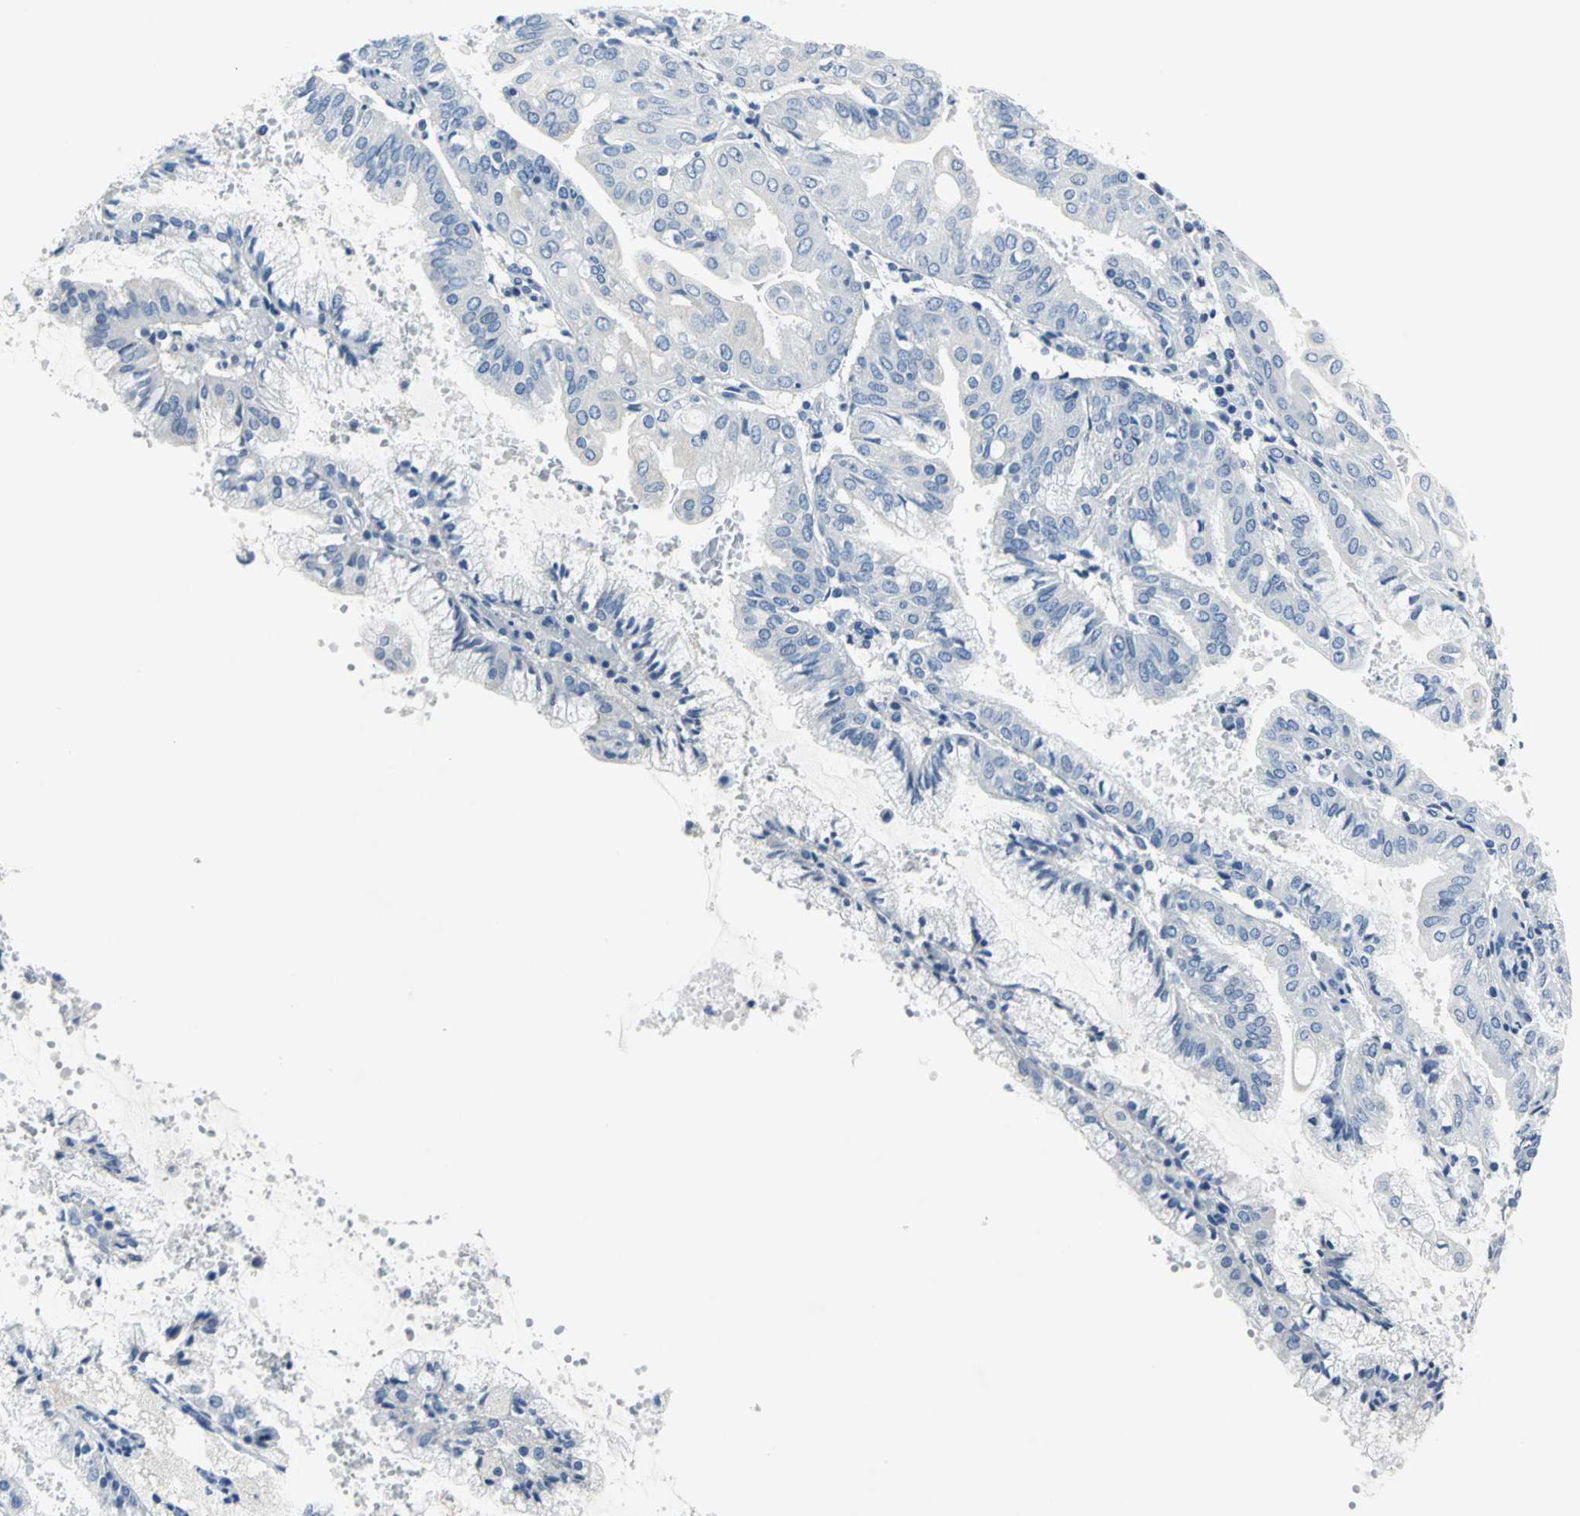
{"staining": {"intensity": "negative", "quantity": "none", "location": "none"}, "tissue": "endometrial cancer", "cell_type": "Tumor cells", "image_type": "cancer", "snomed": [{"axis": "morphology", "description": "Adenocarcinoma, NOS"}, {"axis": "topography", "description": "Endometrium"}], "caption": "Tumor cells are negative for brown protein staining in endometrial adenocarcinoma. (DAB immunohistochemistry (IHC) with hematoxylin counter stain).", "gene": "RIPOR1", "patient": {"sex": "female", "age": 63}}